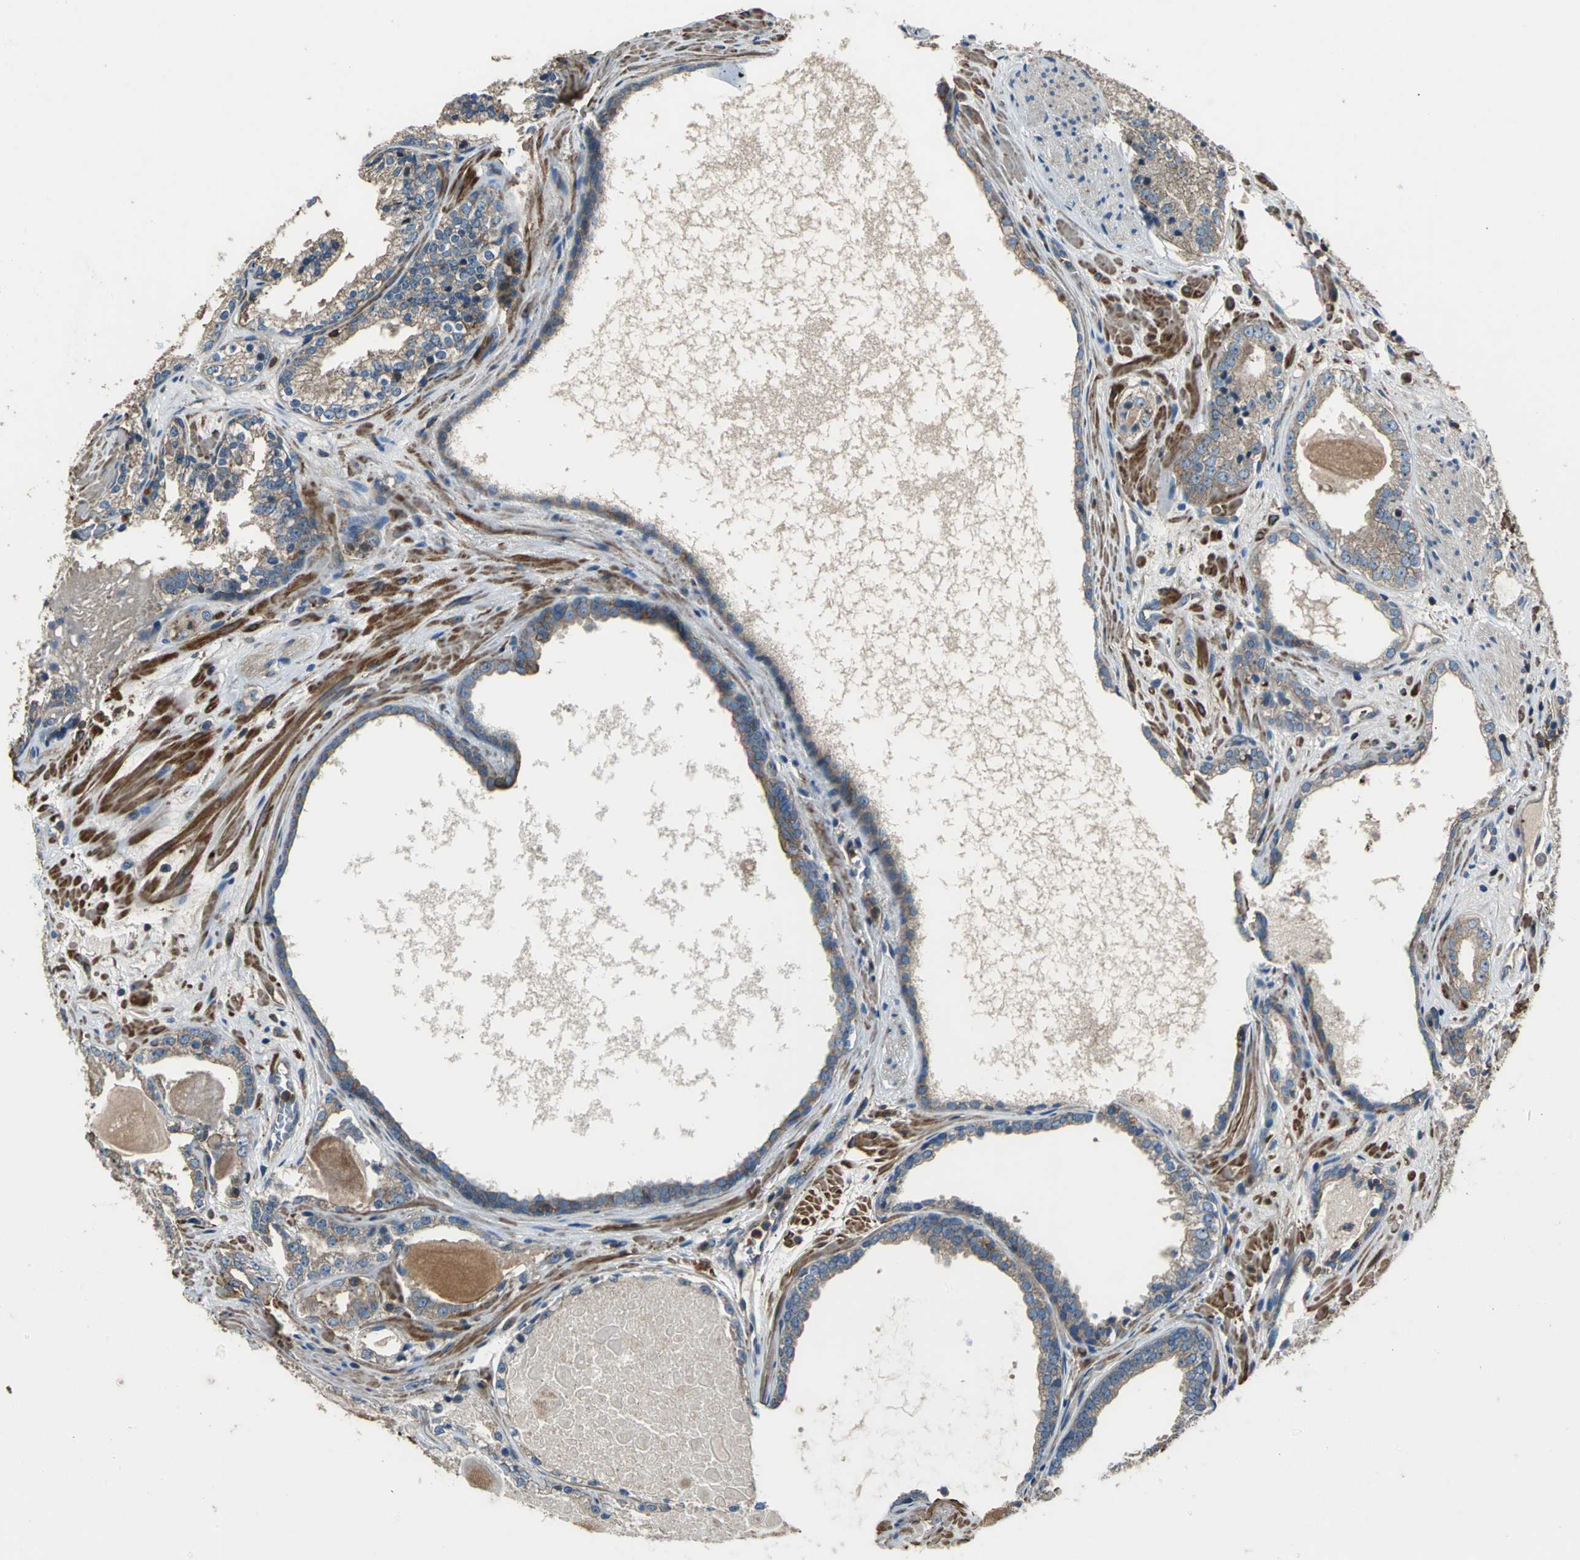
{"staining": {"intensity": "moderate", "quantity": ">75%", "location": "cytoplasmic/membranous"}, "tissue": "prostate cancer", "cell_type": "Tumor cells", "image_type": "cancer", "snomed": [{"axis": "morphology", "description": "Adenocarcinoma, High grade"}, {"axis": "topography", "description": "Prostate"}], "caption": "An immunohistochemistry image of neoplastic tissue is shown. Protein staining in brown shows moderate cytoplasmic/membranous positivity in prostate adenocarcinoma (high-grade) within tumor cells.", "gene": "PARVA", "patient": {"sex": "male", "age": 68}}